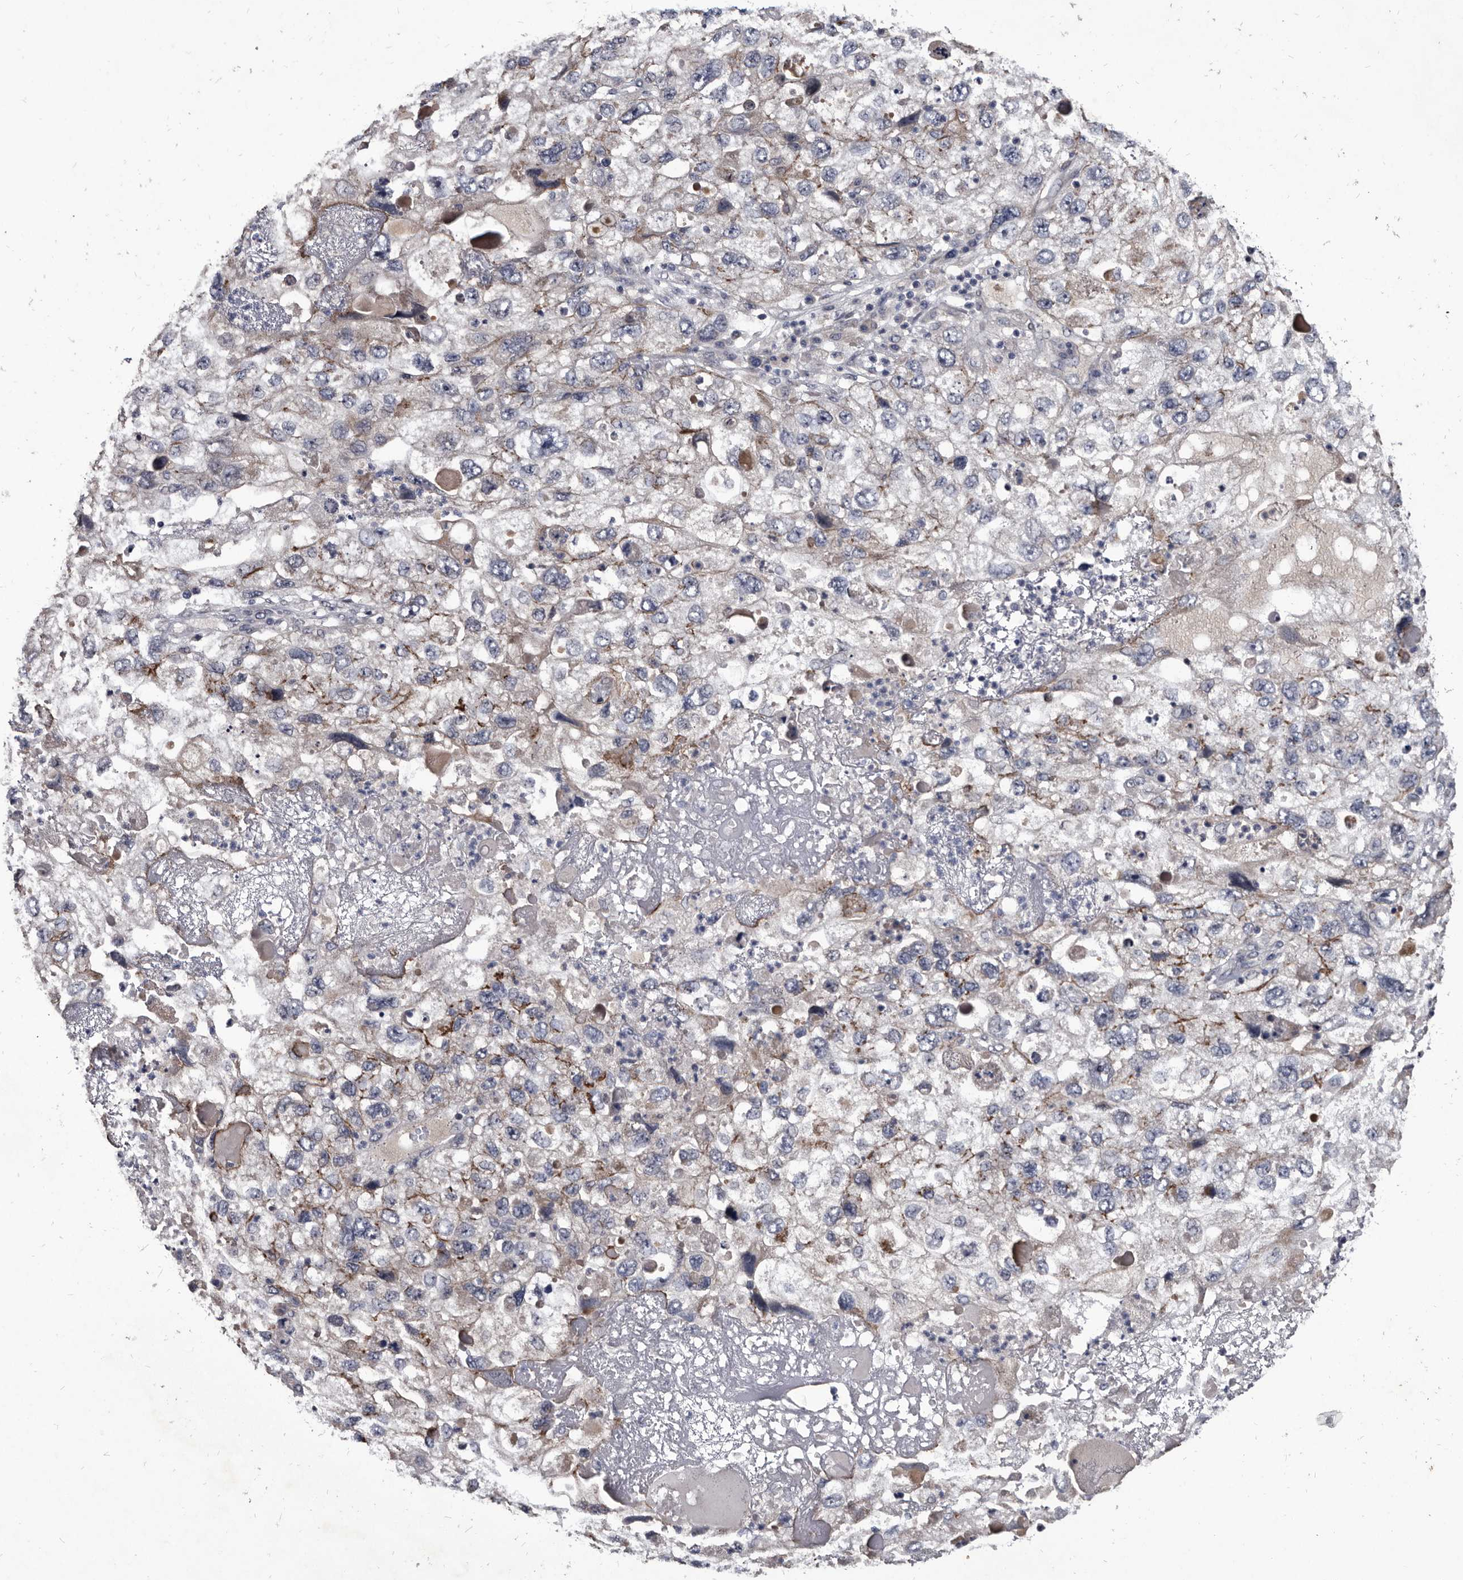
{"staining": {"intensity": "weak", "quantity": "<25%", "location": "cytoplasmic/membranous"}, "tissue": "endometrial cancer", "cell_type": "Tumor cells", "image_type": "cancer", "snomed": [{"axis": "morphology", "description": "Adenocarcinoma, NOS"}, {"axis": "topography", "description": "Endometrium"}], "caption": "IHC image of endometrial cancer stained for a protein (brown), which exhibits no staining in tumor cells.", "gene": "PROM1", "patient": {"sex": "female", "age": 49}}